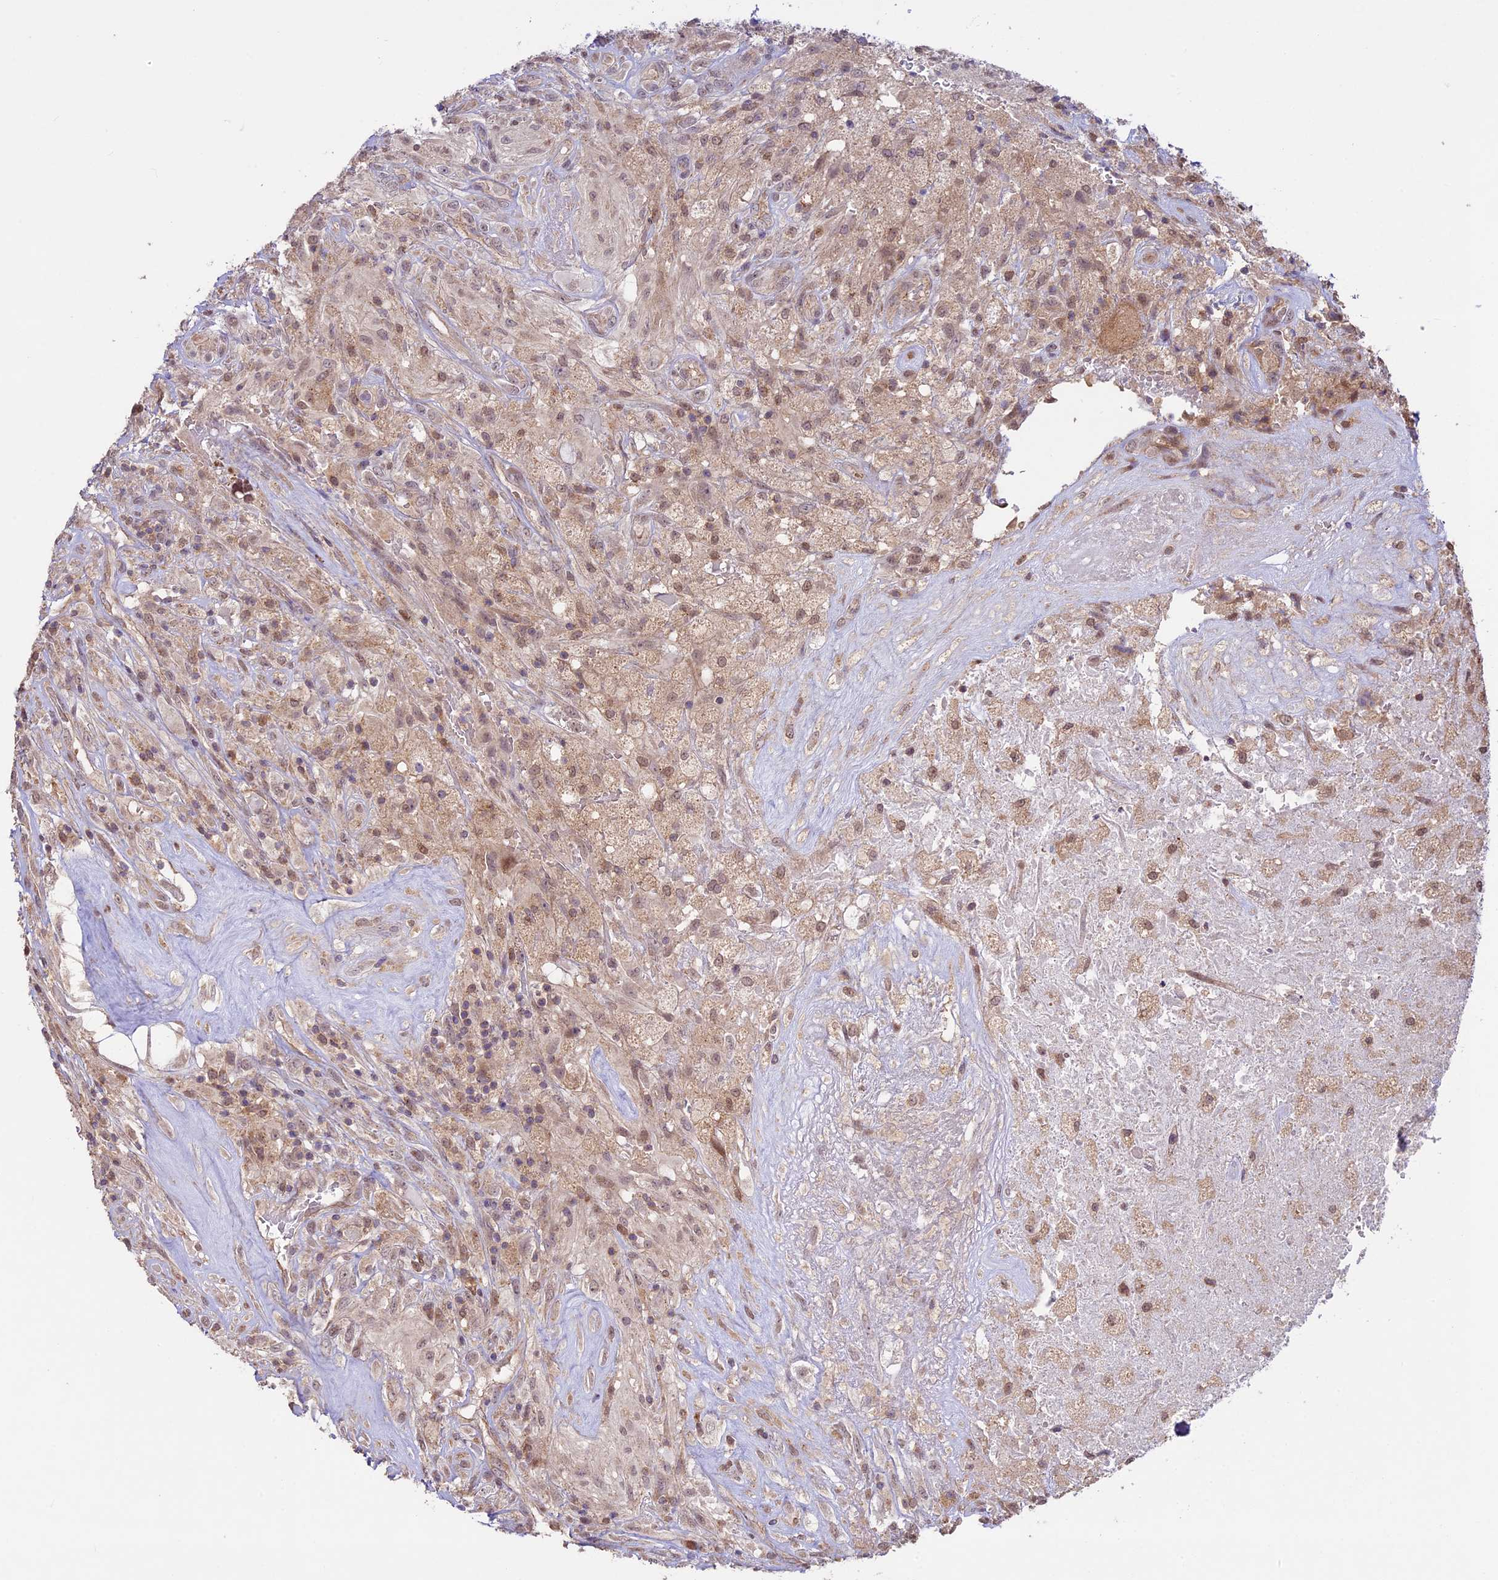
{"staining": {"intensity": "weak", "quantity": "25%-75%", "location": "nuclear"}, "tissue": "glioma", "cell_type": "Tumor cells", "image_type": "cancer", "snomed": [{"axis": "morphology", "description": "Glioma, malignant, High grade"}, {"axis": "topography", "description": "Brain"}], "caption": "Tumor cells demonstrate low levels of weak nuclear positivity in about 25%-75% of cells in glioma. (DAB IHC with brightfield microscopy, high magnification).", "gene": "BCAS4", "patient": {"sex": "male", "age": 56}}